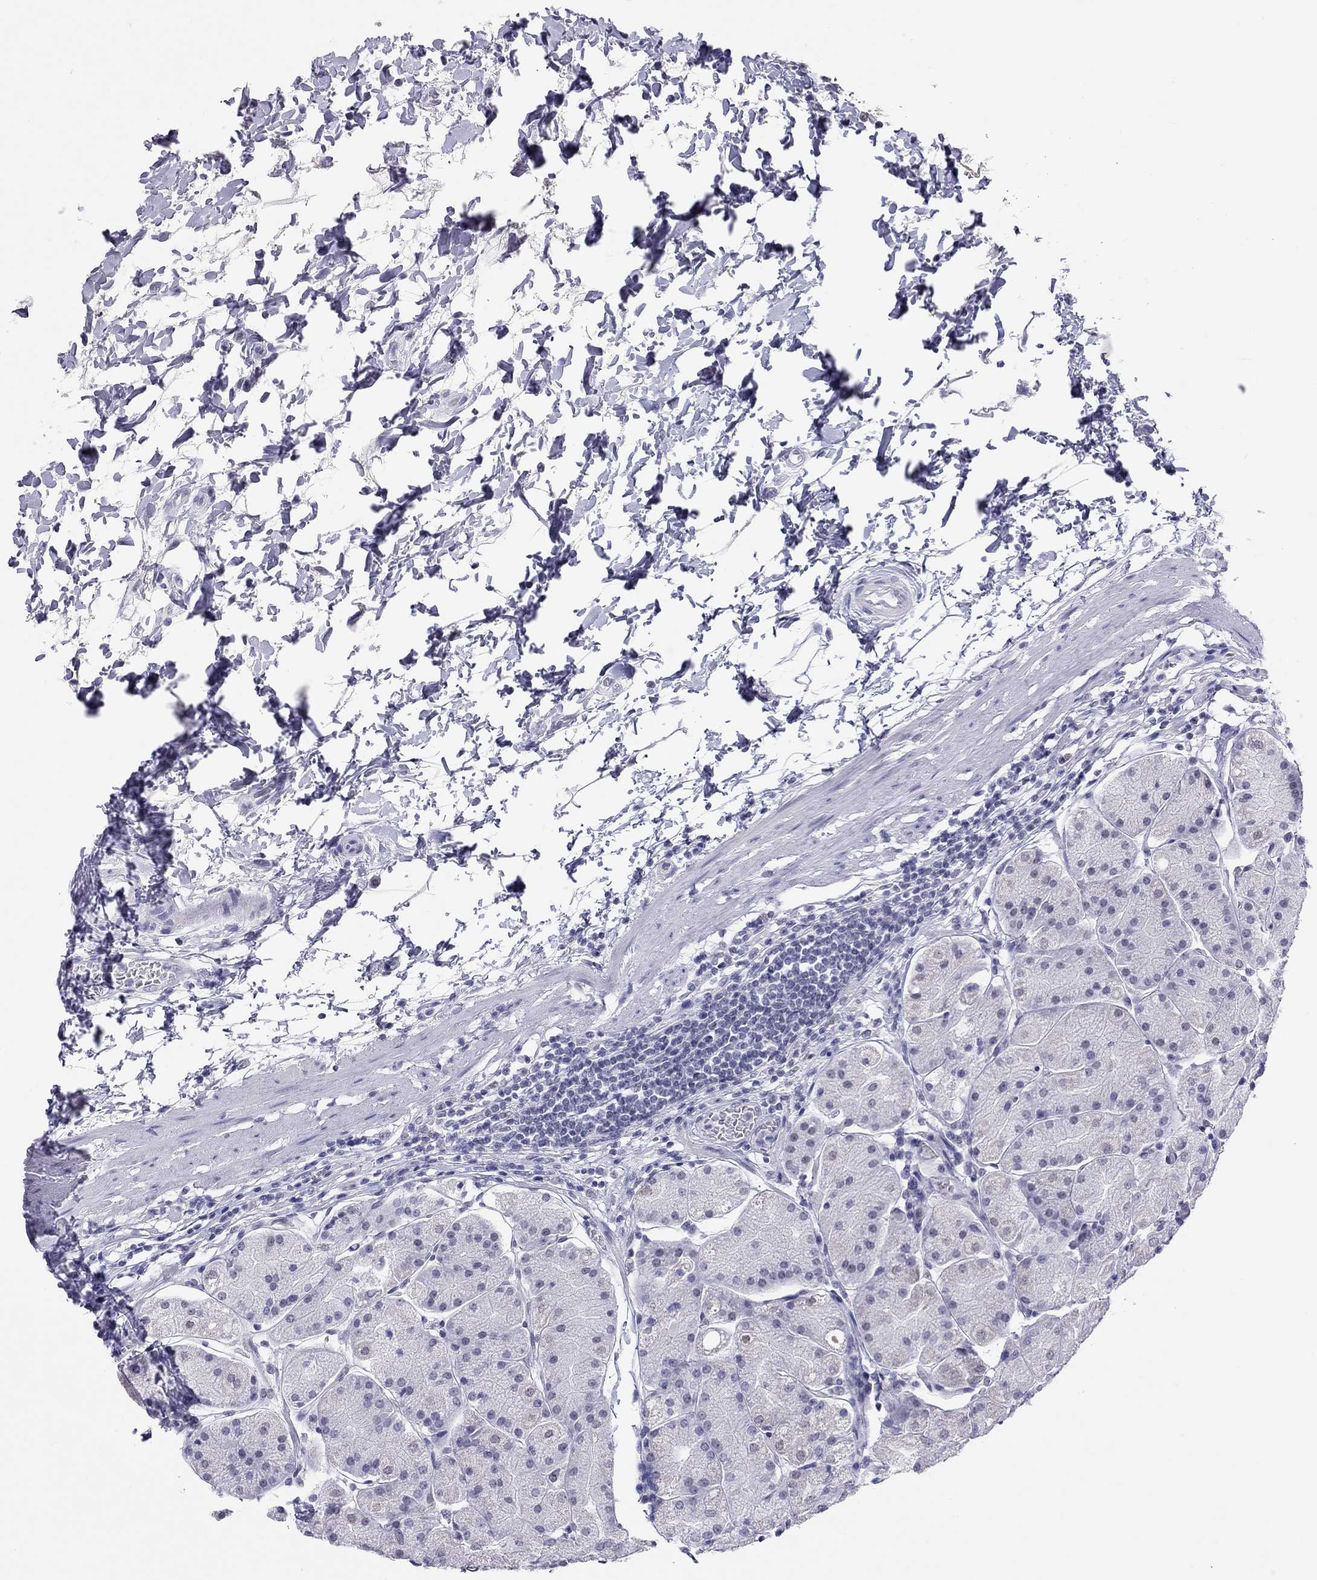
{"staining": {"intensity": "negative", "quantity": "none", "location": "none"}, "tissue": "stomach", "cell_type": "Glandular cells", "image_type": "normal", "snomed": [{"axis": "morphology", "description": "Normal tissue, NOS"}, {"axis": "topography", "description": "Stomach"}], "caption": "Glandular cells show no significant protein staining in normal stomach.", "gene": "JHY", "patient": {"sex": "male", "age": 54}}